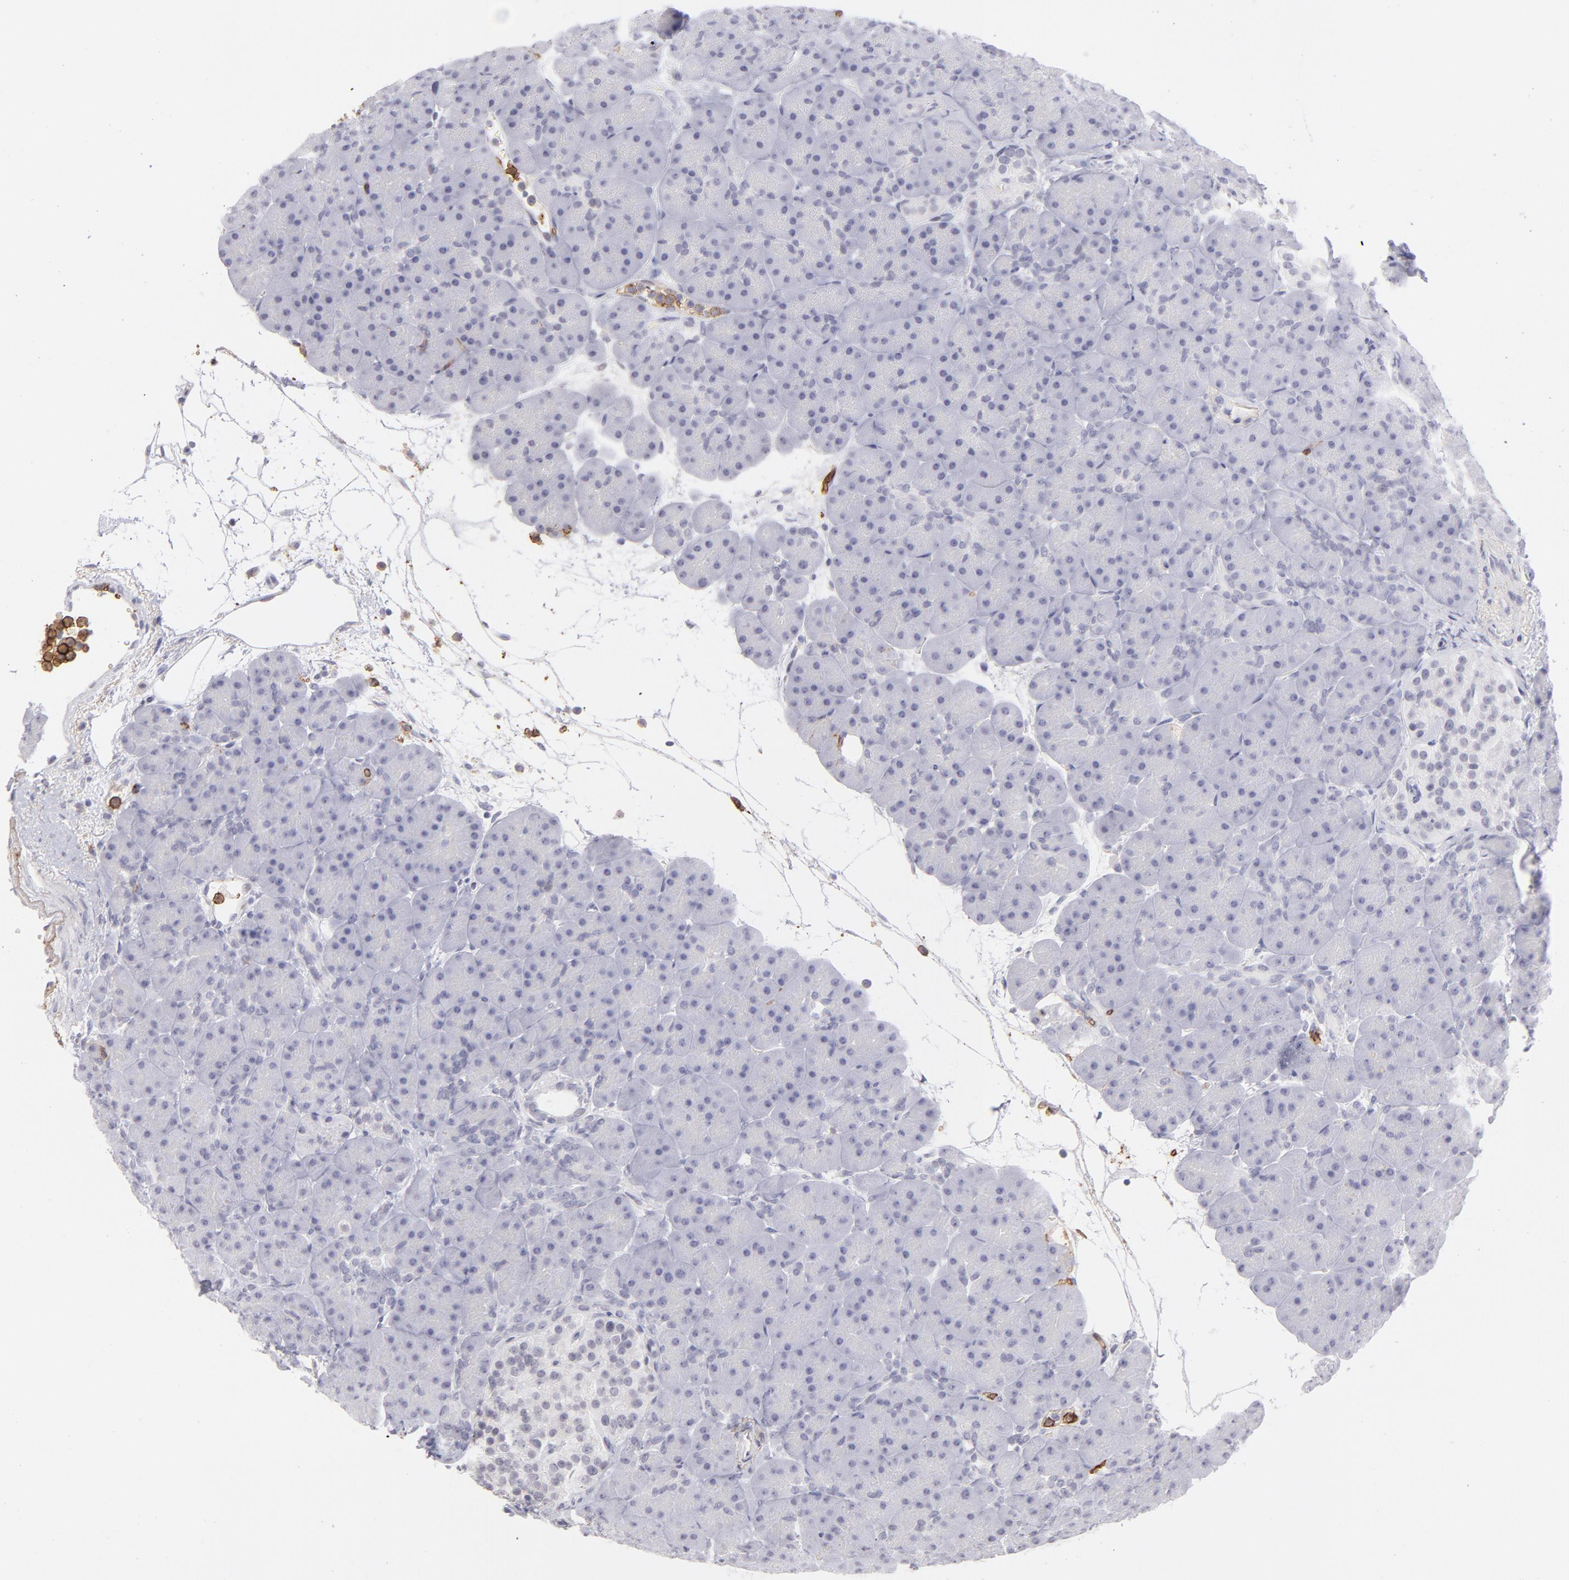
{"staining": {"intensity": "negative", "quantity": "none", "location": "none"}, "tissue": "pancreas", "cell_type": "Exocrine glandular cells", "image_type": "normal", "snomed": [{"axis": "morphology", "description": "Normal tissue, NOS"}, {"axis": "topography", "description": "Pancreas"}], "caption": "Immunohistochemical staining of unremarkable human pancreas reveals no significant expression in exocrine glandular cells. (Stains: DAB IHC with hematoxylin counter stain, Microscopy: brightfield microscopy at high magnification).", "gene": "LTB4R", "patient": {"sex": "male", "age": 66}}